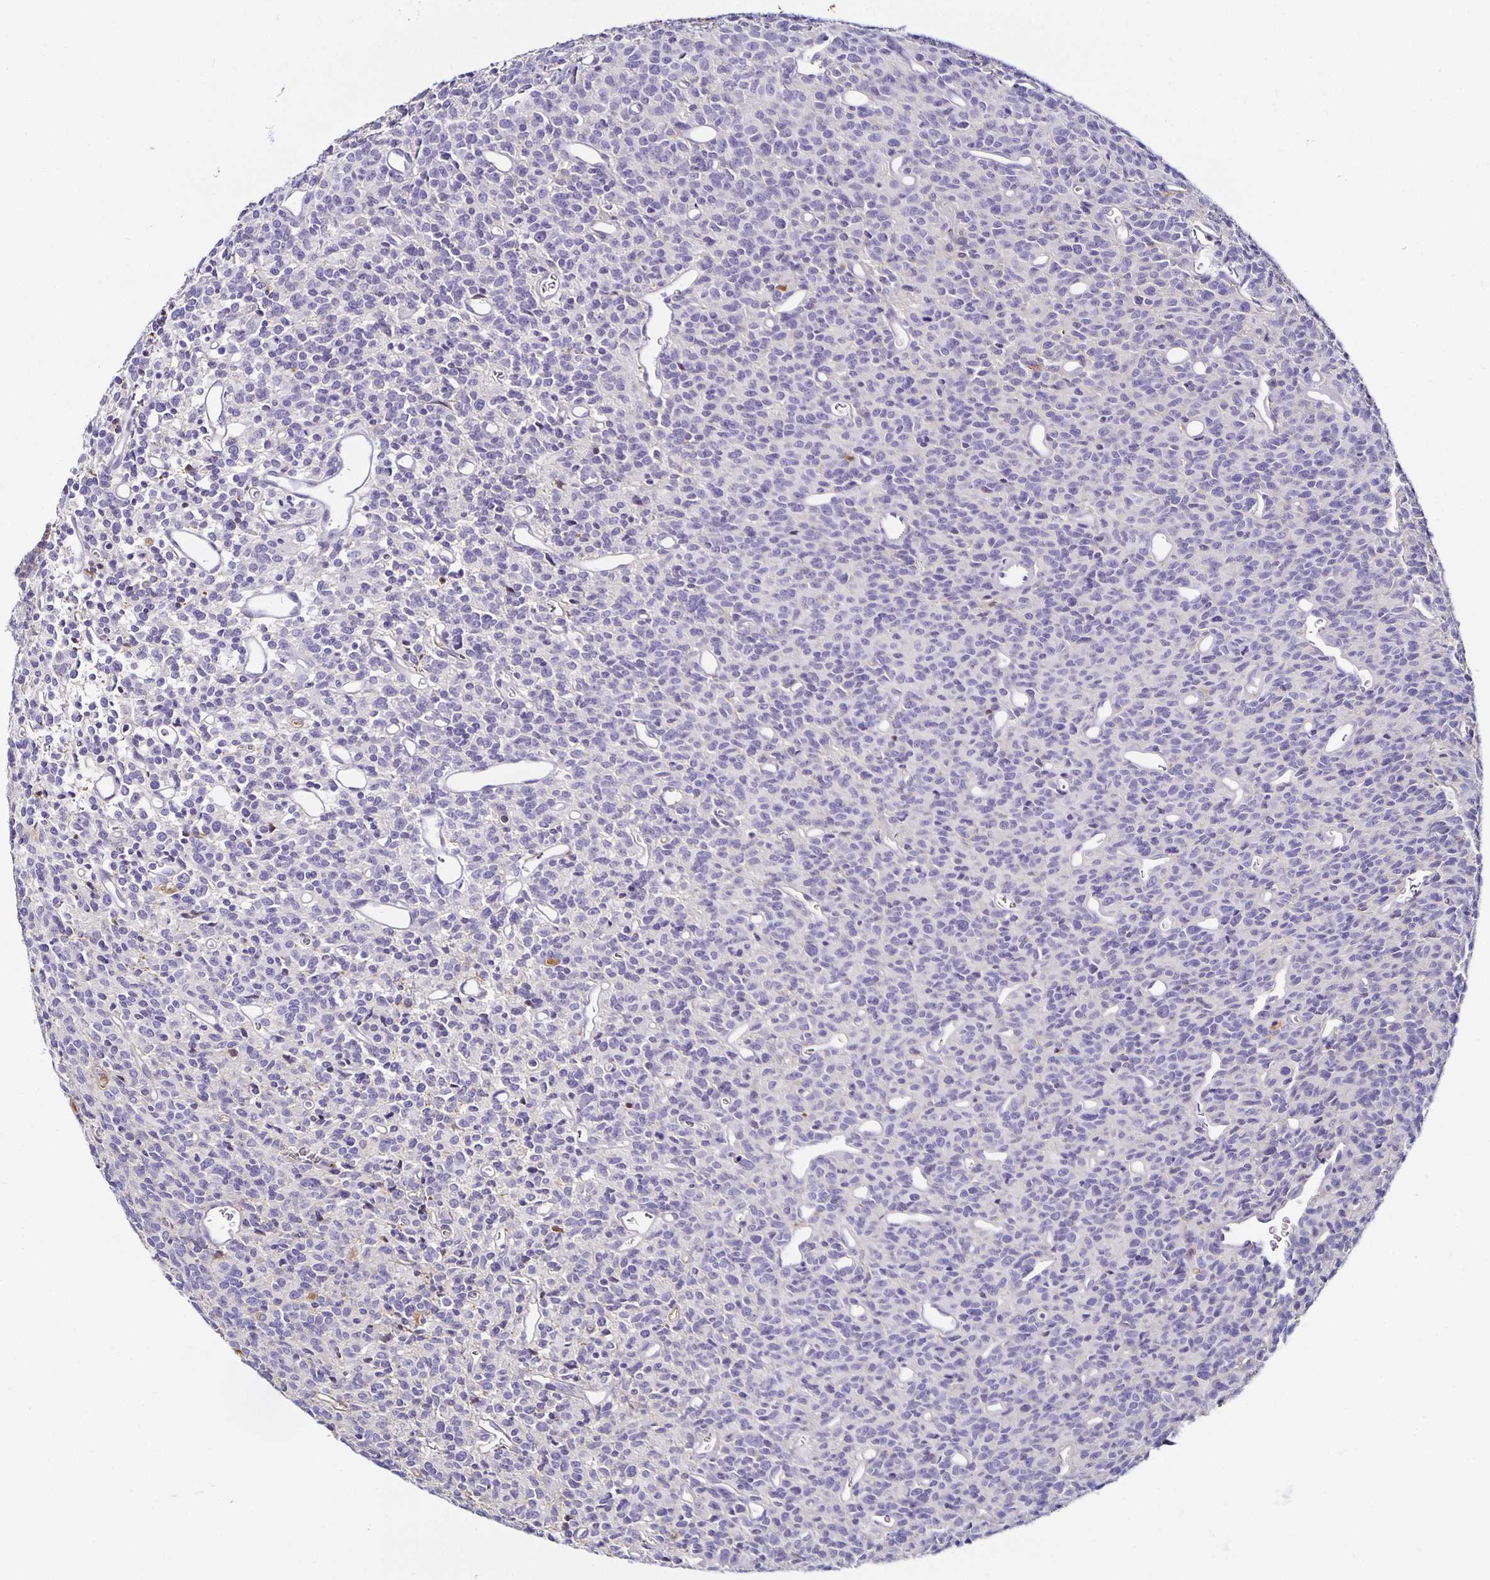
{"staining": {"intensity": "negative", "quantity": "none", "location": "none"}, "tissue": "glioma", "cell_type": "Tumor cells", "image_type": "cancer", "snomed": [{"axis": "morphology", "description": "Glioma, malignant, High grade"}, {"axis": "topography", "description": "Brain"}], "caption": "An image of glioma stained for a protein exhibits no brown staining in tumor cells.", "gene": "TTR", "patient": {"sex": "male", "age": 76}}